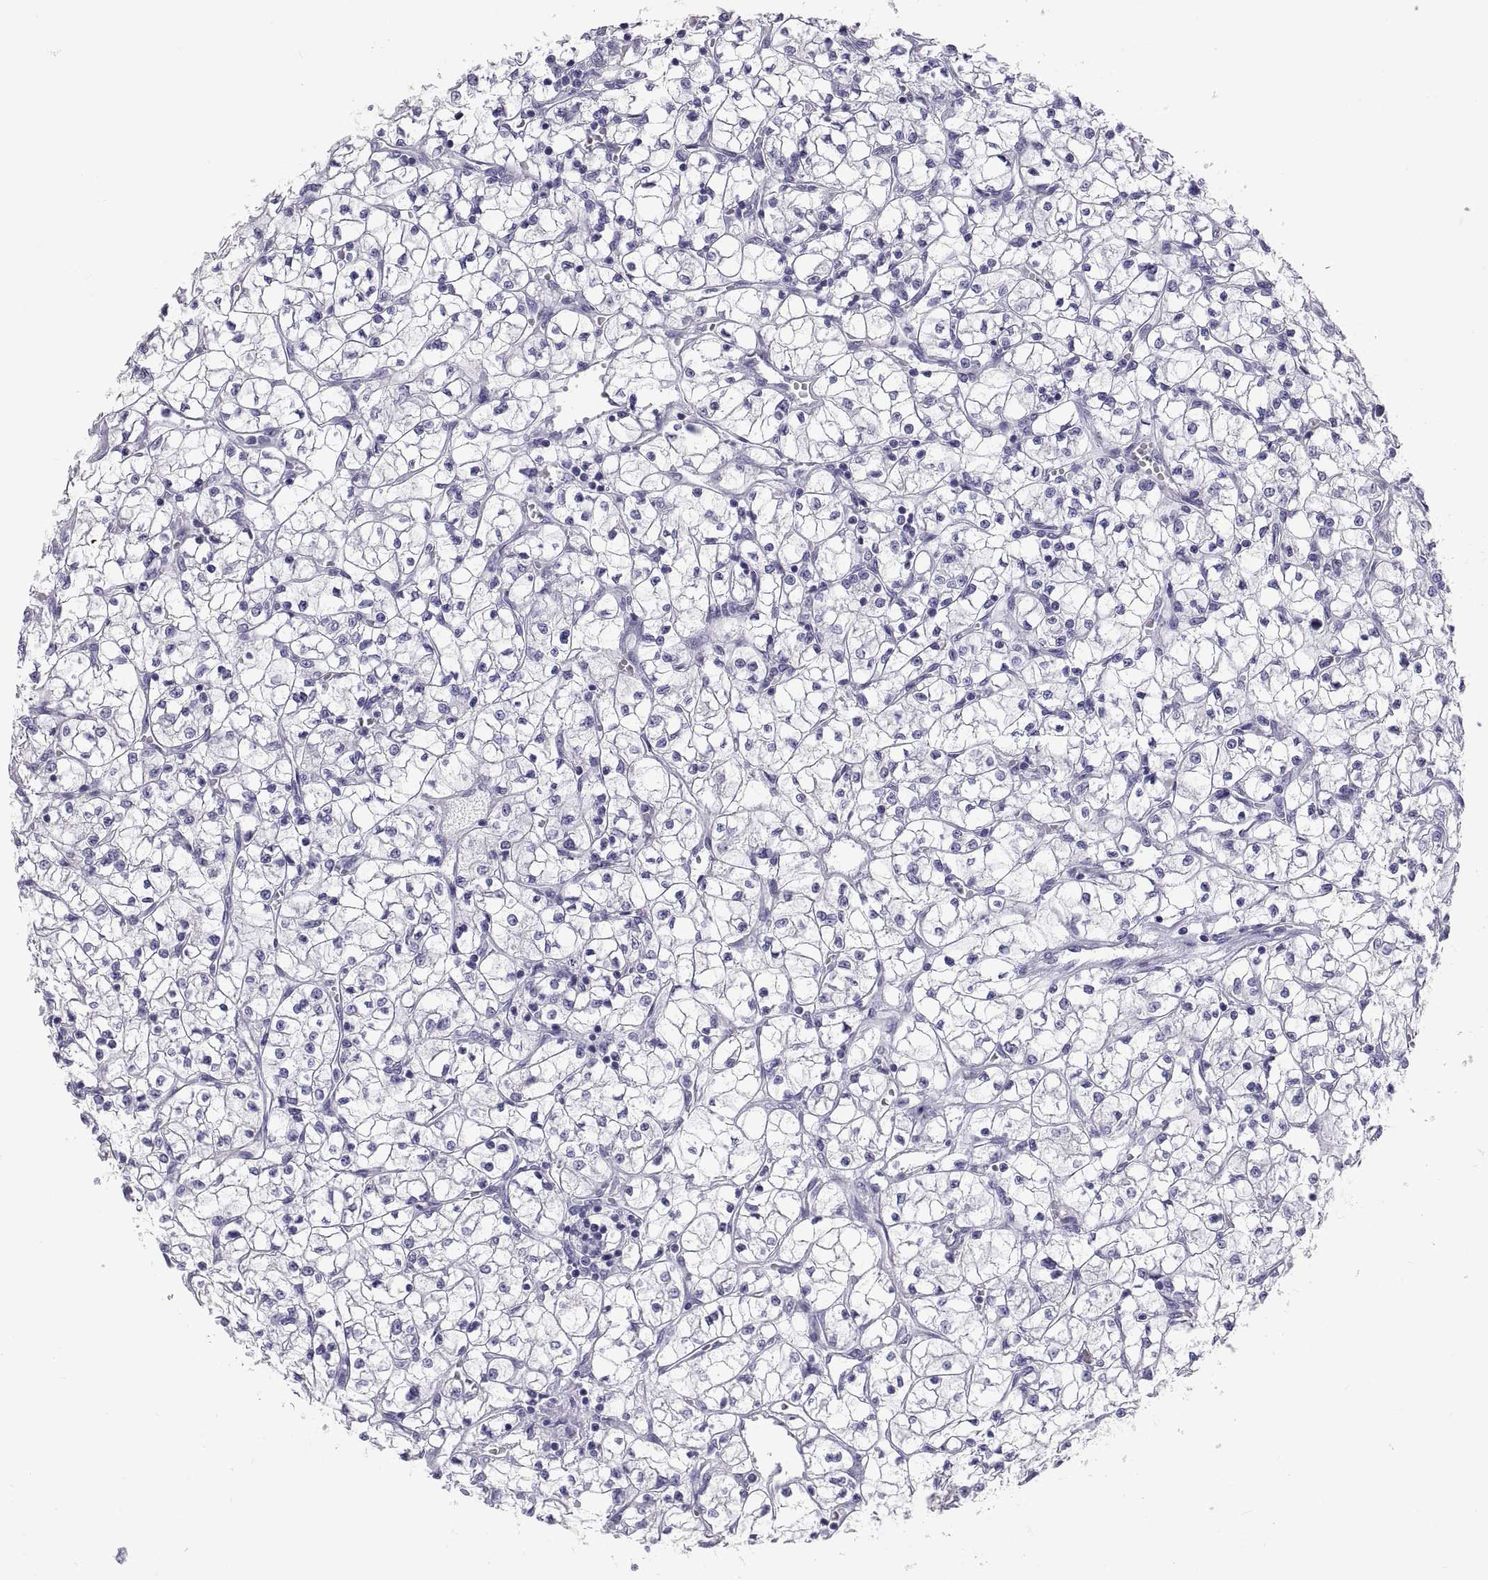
{"staining": {"intensity": "negative", "quantity": "none", "location": "none"}, "tissue": "renal cancer", "cell_type": "Tumor cells", "image_type": "cancer", "snomed": [{"axis": "morphology", "description": "Adenocarcinoma, NOS"}, {"axis": "topography", "description": "Kidney"}], "caption": "High power microscopy photomicrograph of an immunohistochemistry (IHC) histopathology image of adenocarcinoma (renal), revealing no significant expression in tumor cells.", "gene": "FAM170A", "patient": {"sex": "female", "age": 64}}